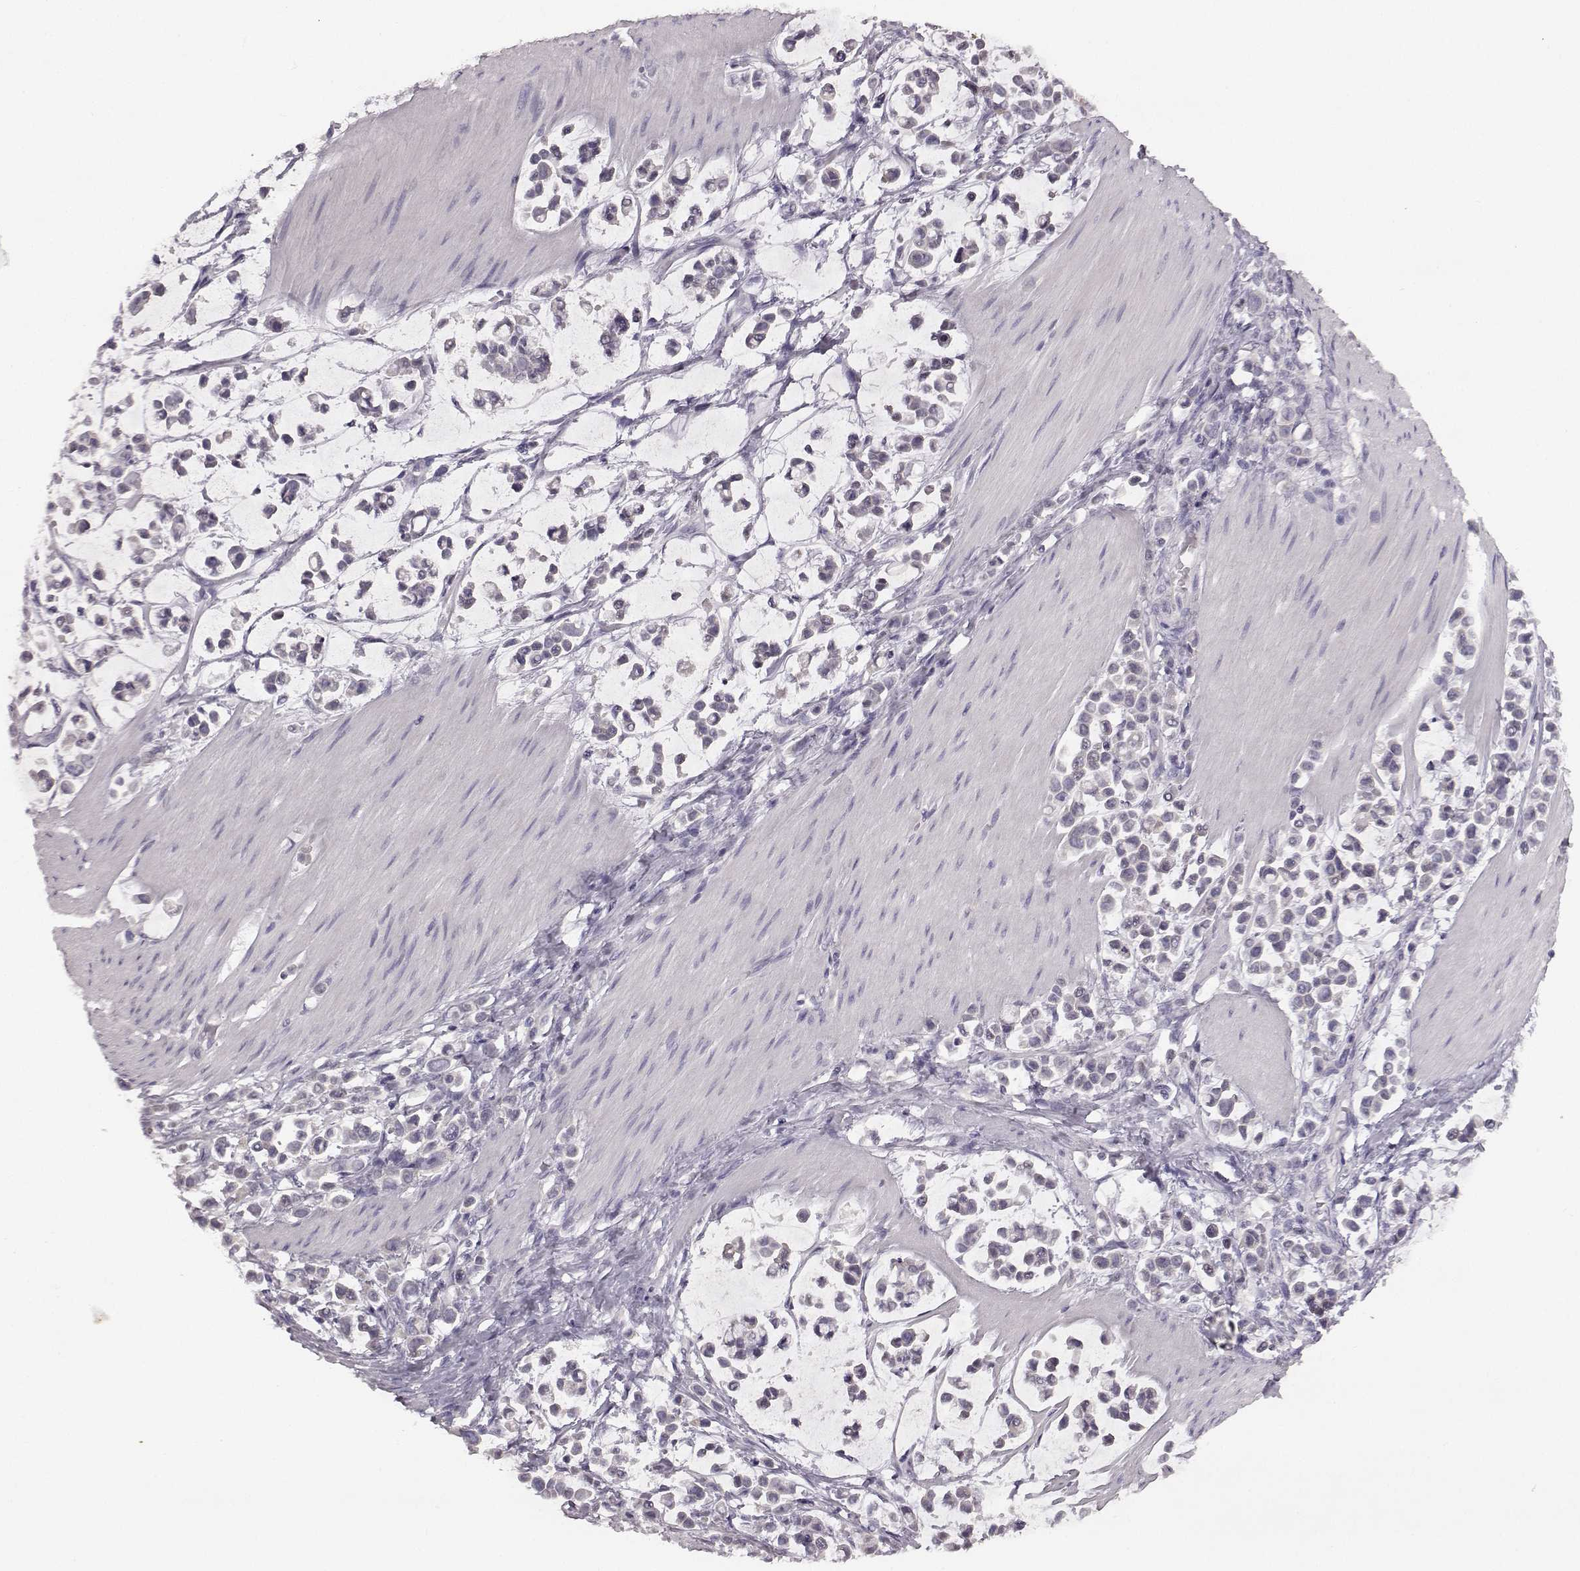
{"staining": {"intensity": "negative", "quantity": "none", "location": "none"}, "tissue": "stomach cancer", "cell_type": "Tumor cells", "image_type": "cancer", "snomed": [{"axis": "morphology", "description": "Adenocarcinoma, NOS"}, {"axis": "topography", "description": "Stomach"}], "caption": "This is a photomicrograph of immunohistochemistry staining of adenocarcinoma (stomach), which shows no staining in tumor cells.", "gene": "SPAG17", "patient": {"sex": "male", "age": 82}}